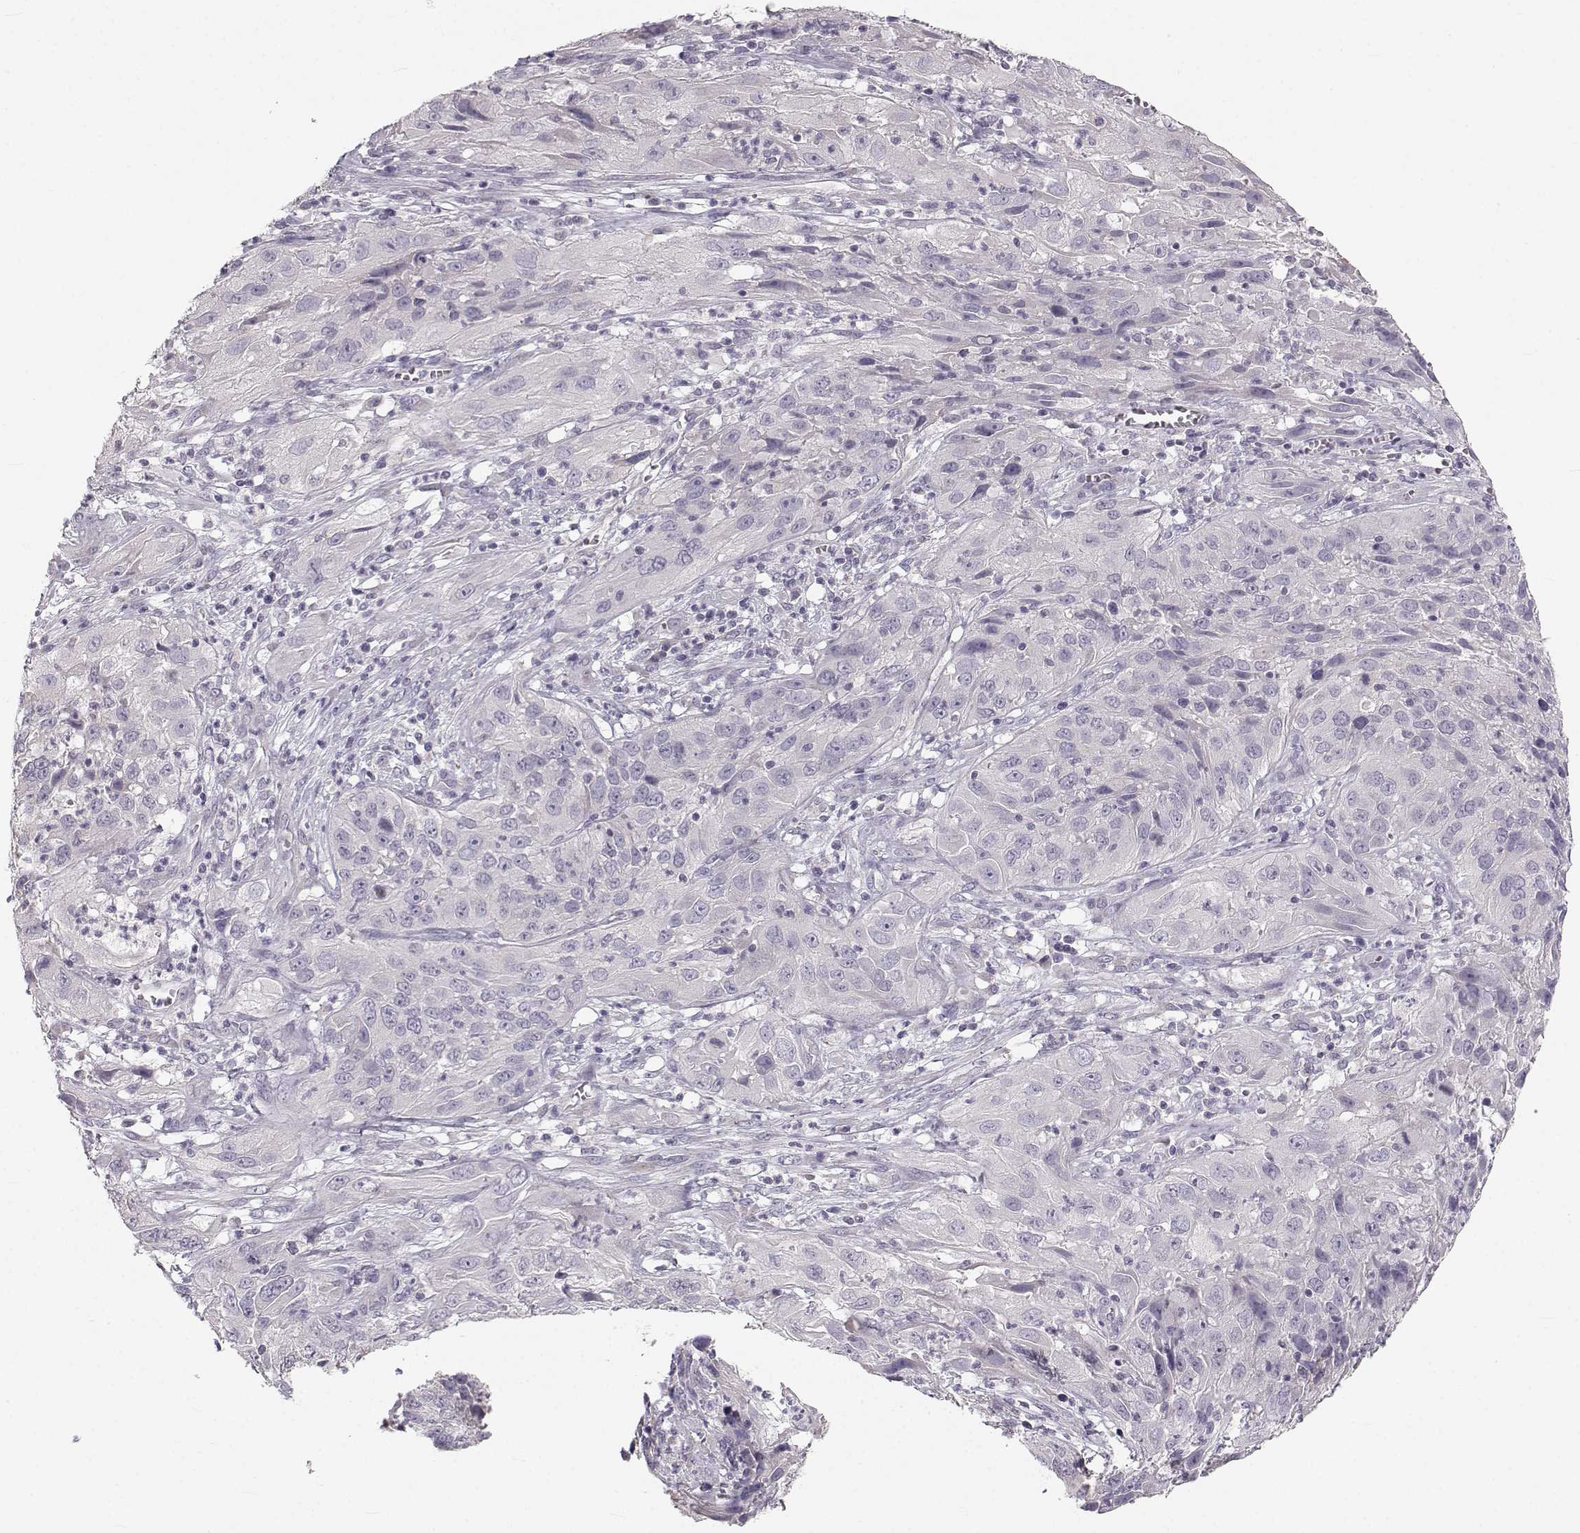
{"staining": {"intensity": "negative", "quantity": "none", "location": "none"}, "tissue": "cervical cancer", "cell_type": "Tumor cells", "image_type": "cancer", "snomed": [{"axis": "morphology", "description": "Squamous cell carcinoma, NOS"}, {"axis": "topography", "description": "Cervix"}], "caption": "An immunohistochemistry (IHC) photomicrograph of cervical squamous cell carcinoma is shown. There is no staining in tumor cells of cervical squamous cell carcinoma.", "gene": "OIP5", "patient": {"sex": "female", "age": 32}}